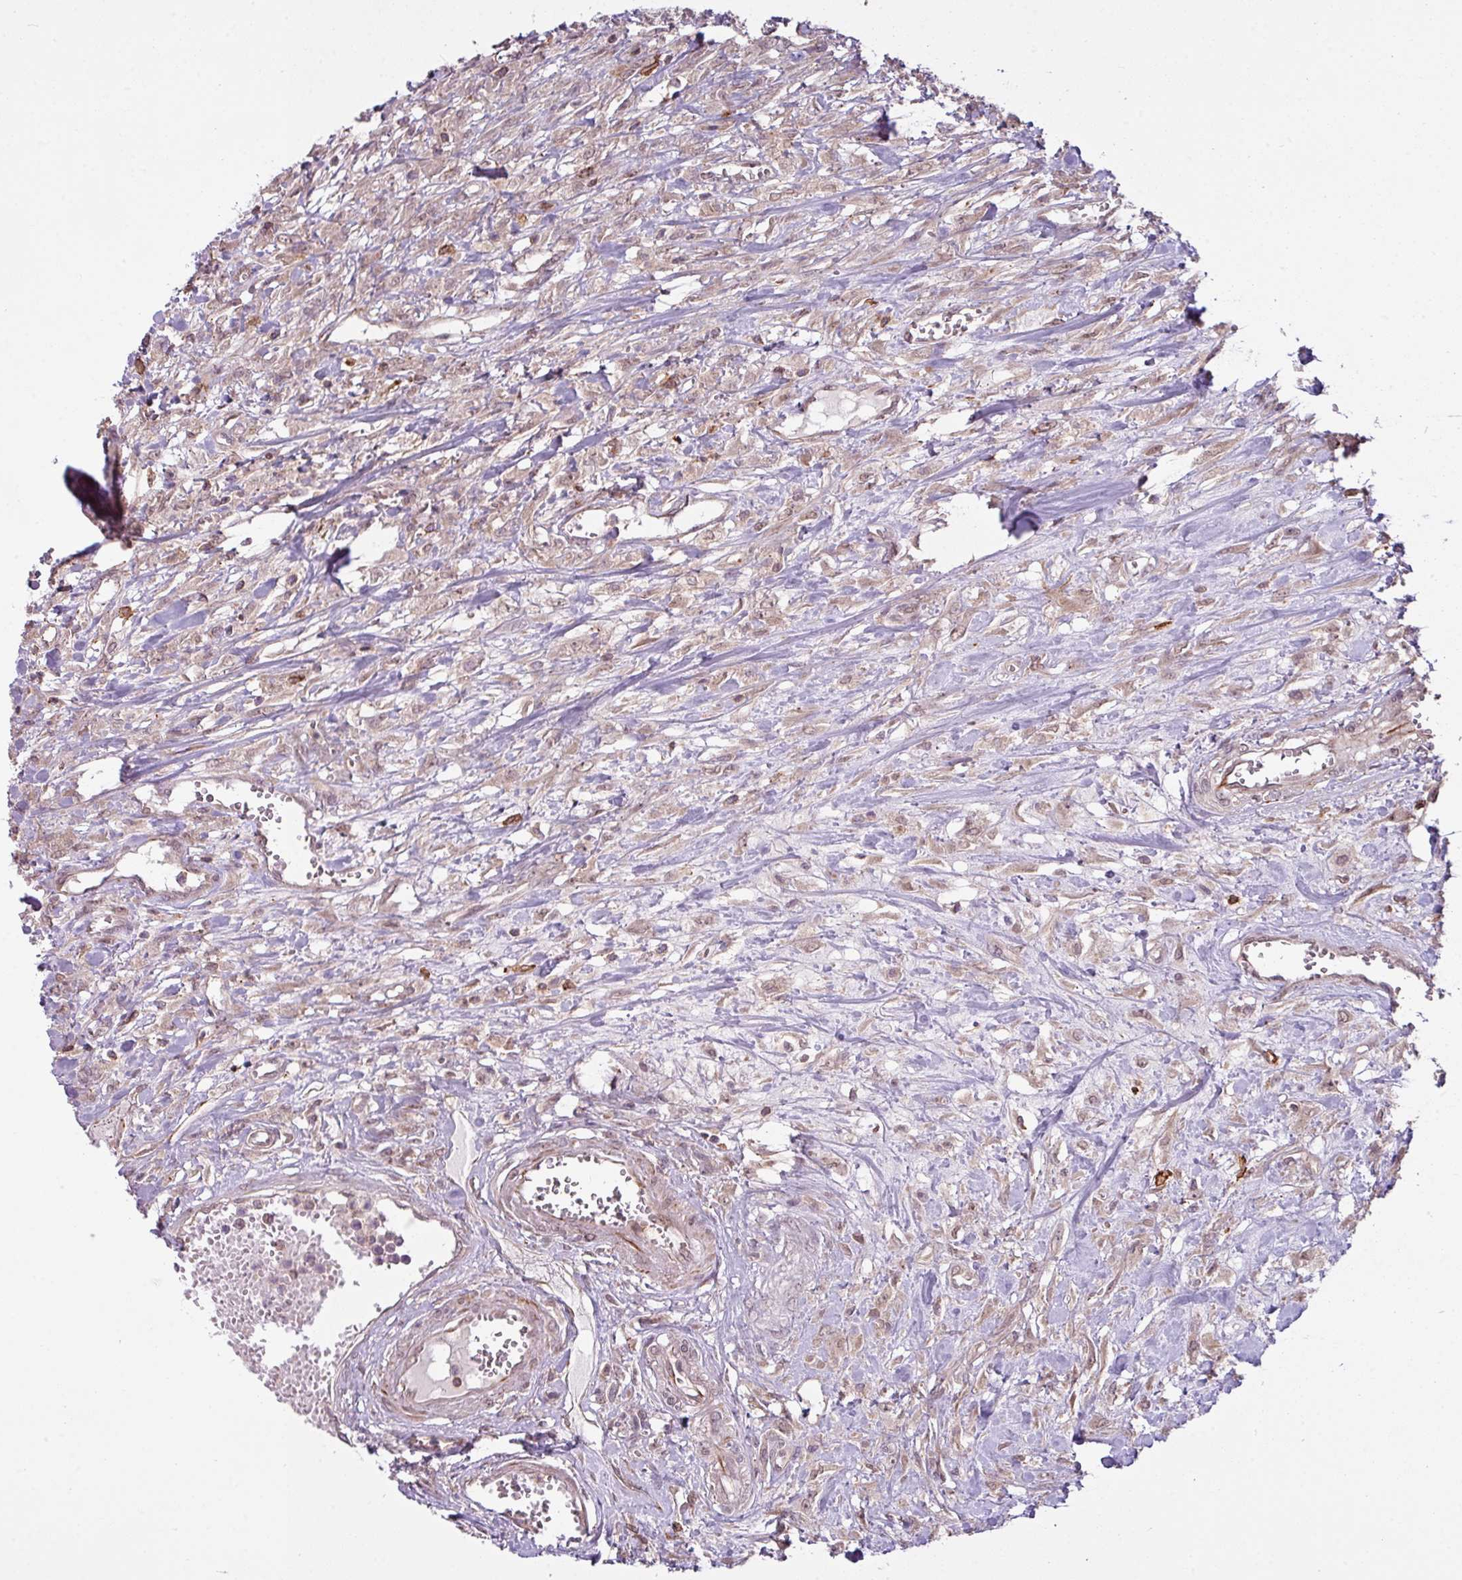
{"staining": {"intensity": "negative", "quantity": "none", "location": "none"}, "tissue": "urothelial cancer", "cell_type": "Tumor cells", "image_type": "cancer", "snomed": [{"axis": "morphology", "description": "Urothelial carcinoma, High grade"}, {"axis": "topography", "description": "Urinary bladder"}], "caption": "Photomicrograph shows no significant protein expression in tumor cells of urothelial carcinoma (high-grade).", "gene": "ZC2HC1C", "patient": {"sex": "male", "age": 57}}